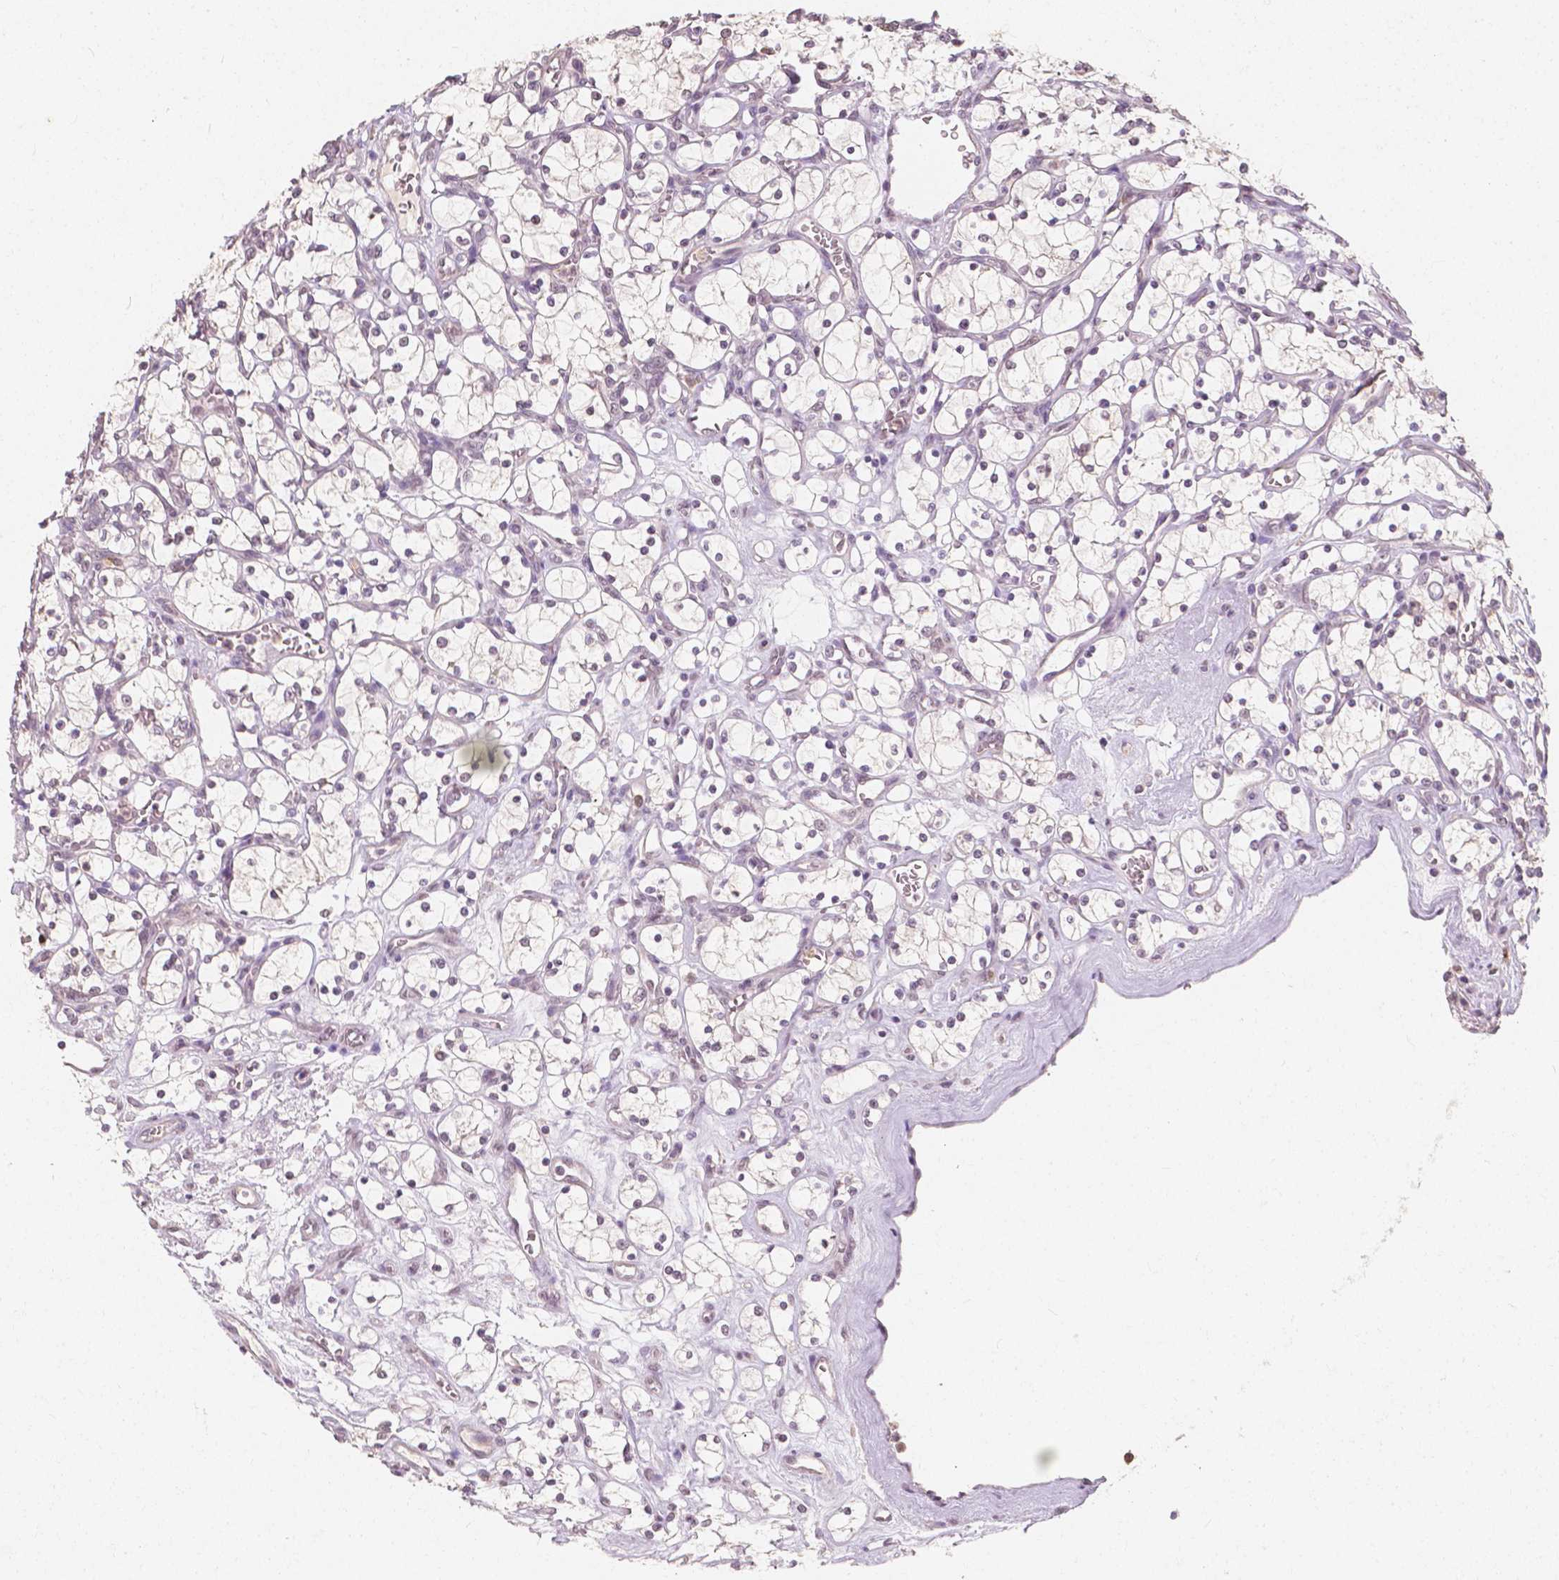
{"staining": {"intensity": "negative", "quantity": "none", "location": "none"}, "tissue": "renal cancer", "cell_type": "Tumor cells", "image_type": "cancer", "snomed": [{"axis": "morphology", "description": "Adenocarcinoma, NOS"}, {"axis": "topography", "description": "Kidney"}], "caption": "The image displays no significant positivity in tumor cells of renal cancer.", "gene": "NOLC1", "patient": {"sex": "female", "age": 69}}